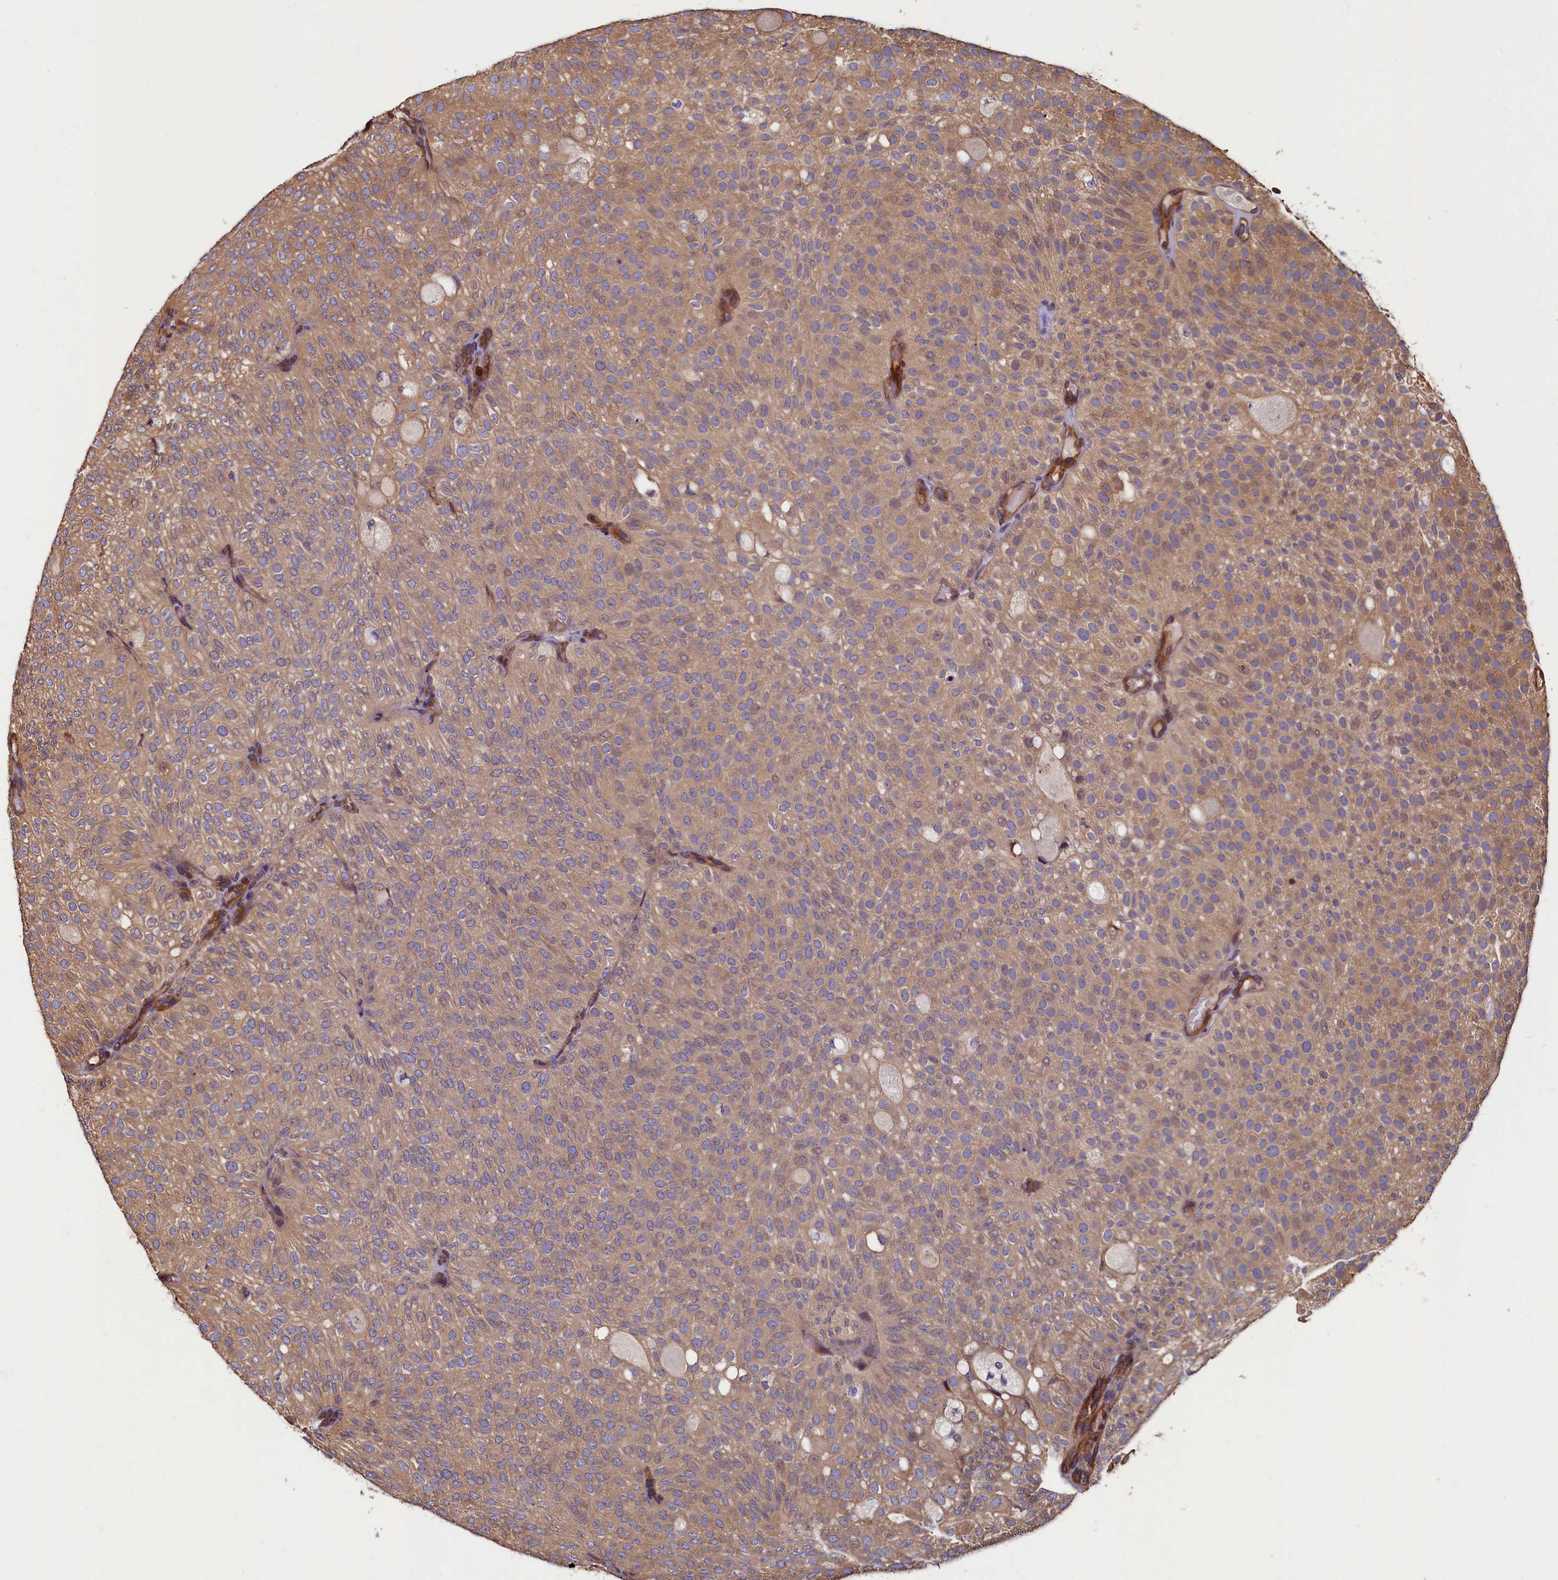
{"staining": {"intensity": "moderate", "quantity": ">75%", "location": "cytoplasmic/membranous"}, "tissue": "urothelial cancer", "cell_type": "Tumor cells", "image_type": "cancer", "snomed": [{"axis": "morphology", "description": "Urothelial carcinoma, Low grade"}, {"axis": "topography", "description": "Urinary bladder"}], "caption": "Protein expression analysis of low-grade urothelial carcinoma exhibits moderate cytoplasmic/membranous expression in approximately >75% of tumor cells.", "gene": "CCDC102B", "patient": {"sex": "male", "age": 78}}